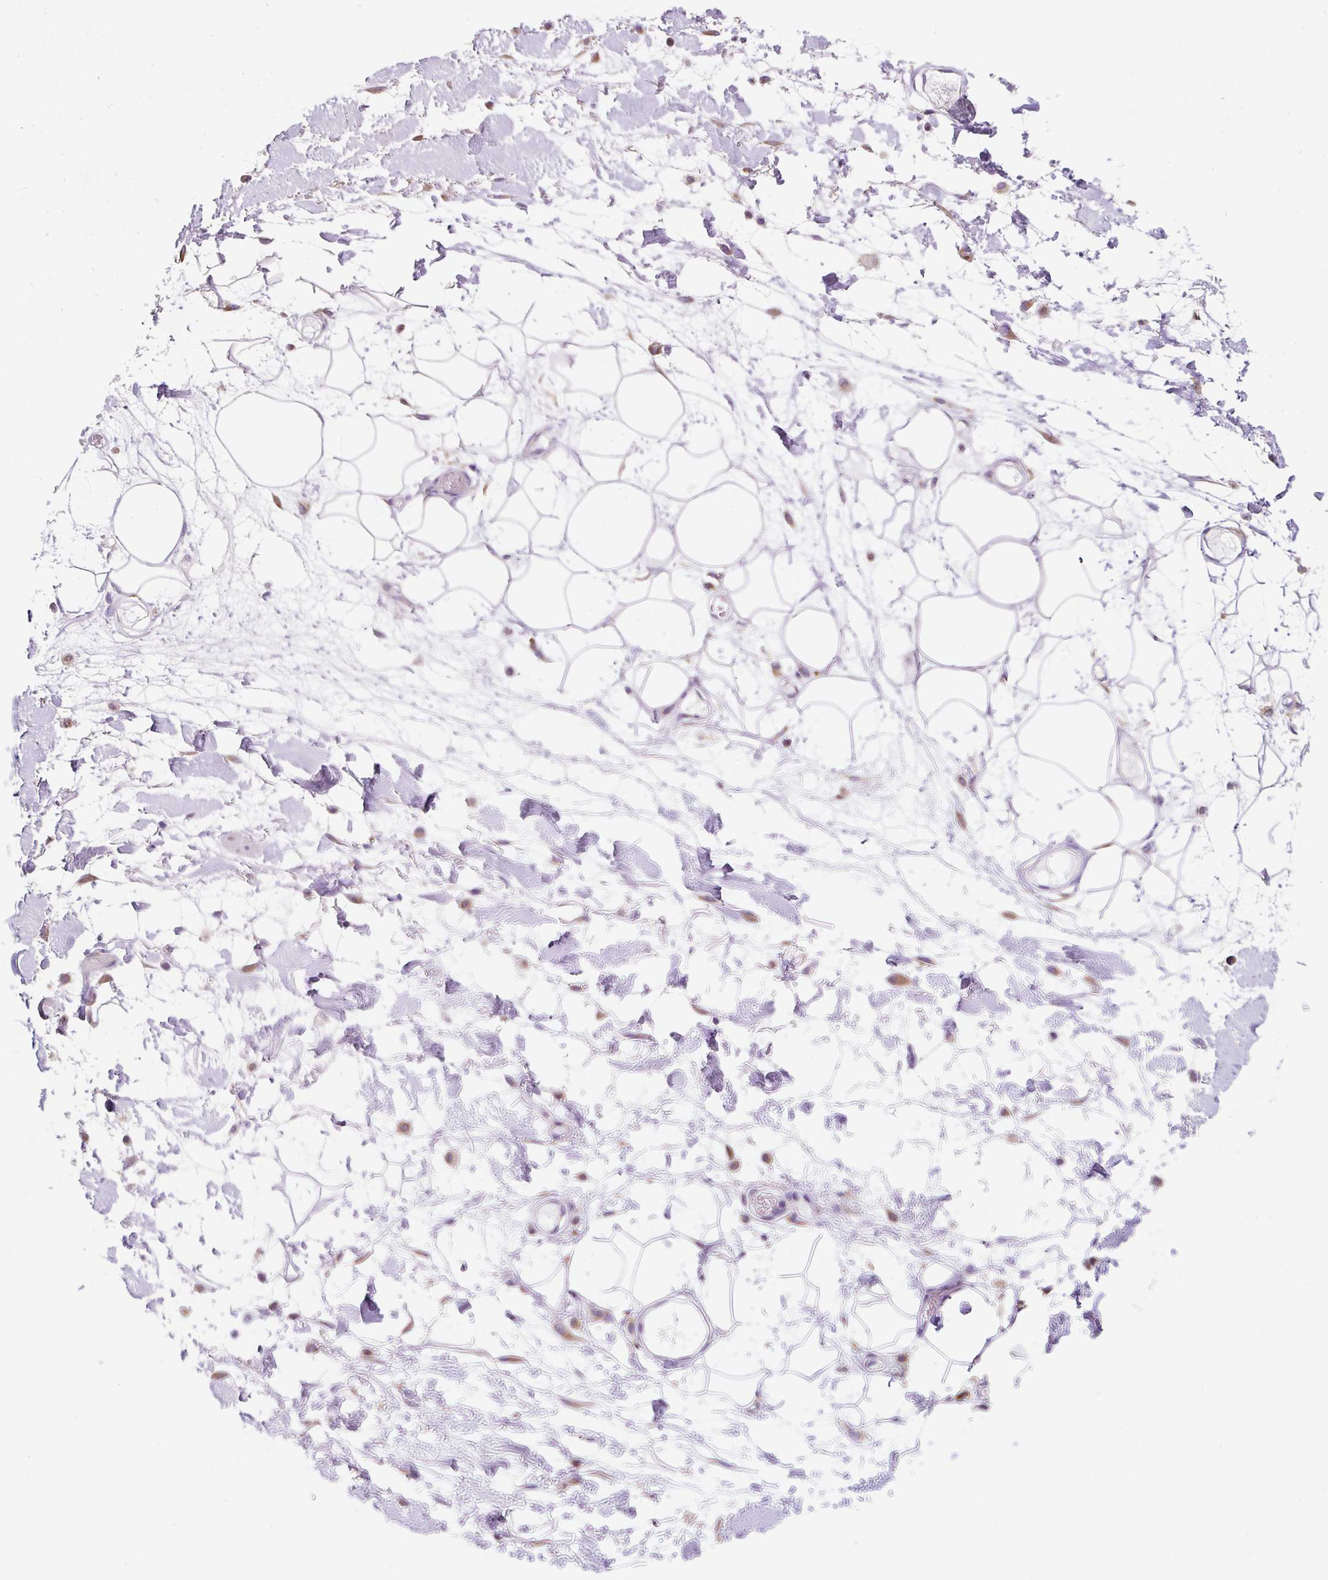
{"staining": {"intensity": "weak", "quantity": "25%-75%", "location": "cytoplasmic/membranous"}, "tissue": "adipose tissue", "cell_type": "Adipocytes", "image_type": "normal", "snomed": [{"axis": "morphology", "description": "Normal tissue, NOS"}, {"axis": "topography", "description": "Vulva"}, {"axis": "topography", "description": "Peripheral nerve tissue"}], "caption": "IHC (DAB) staining of unremarkable adipose tissue shows weak cytoplasmic/membranous protein expression in about 25%-75% of adipocytes. (Brightfield microscopy of DAB IHC at high magnification).", "gene": "DDOST", "patient": {"sex": "female", "age": 68}}